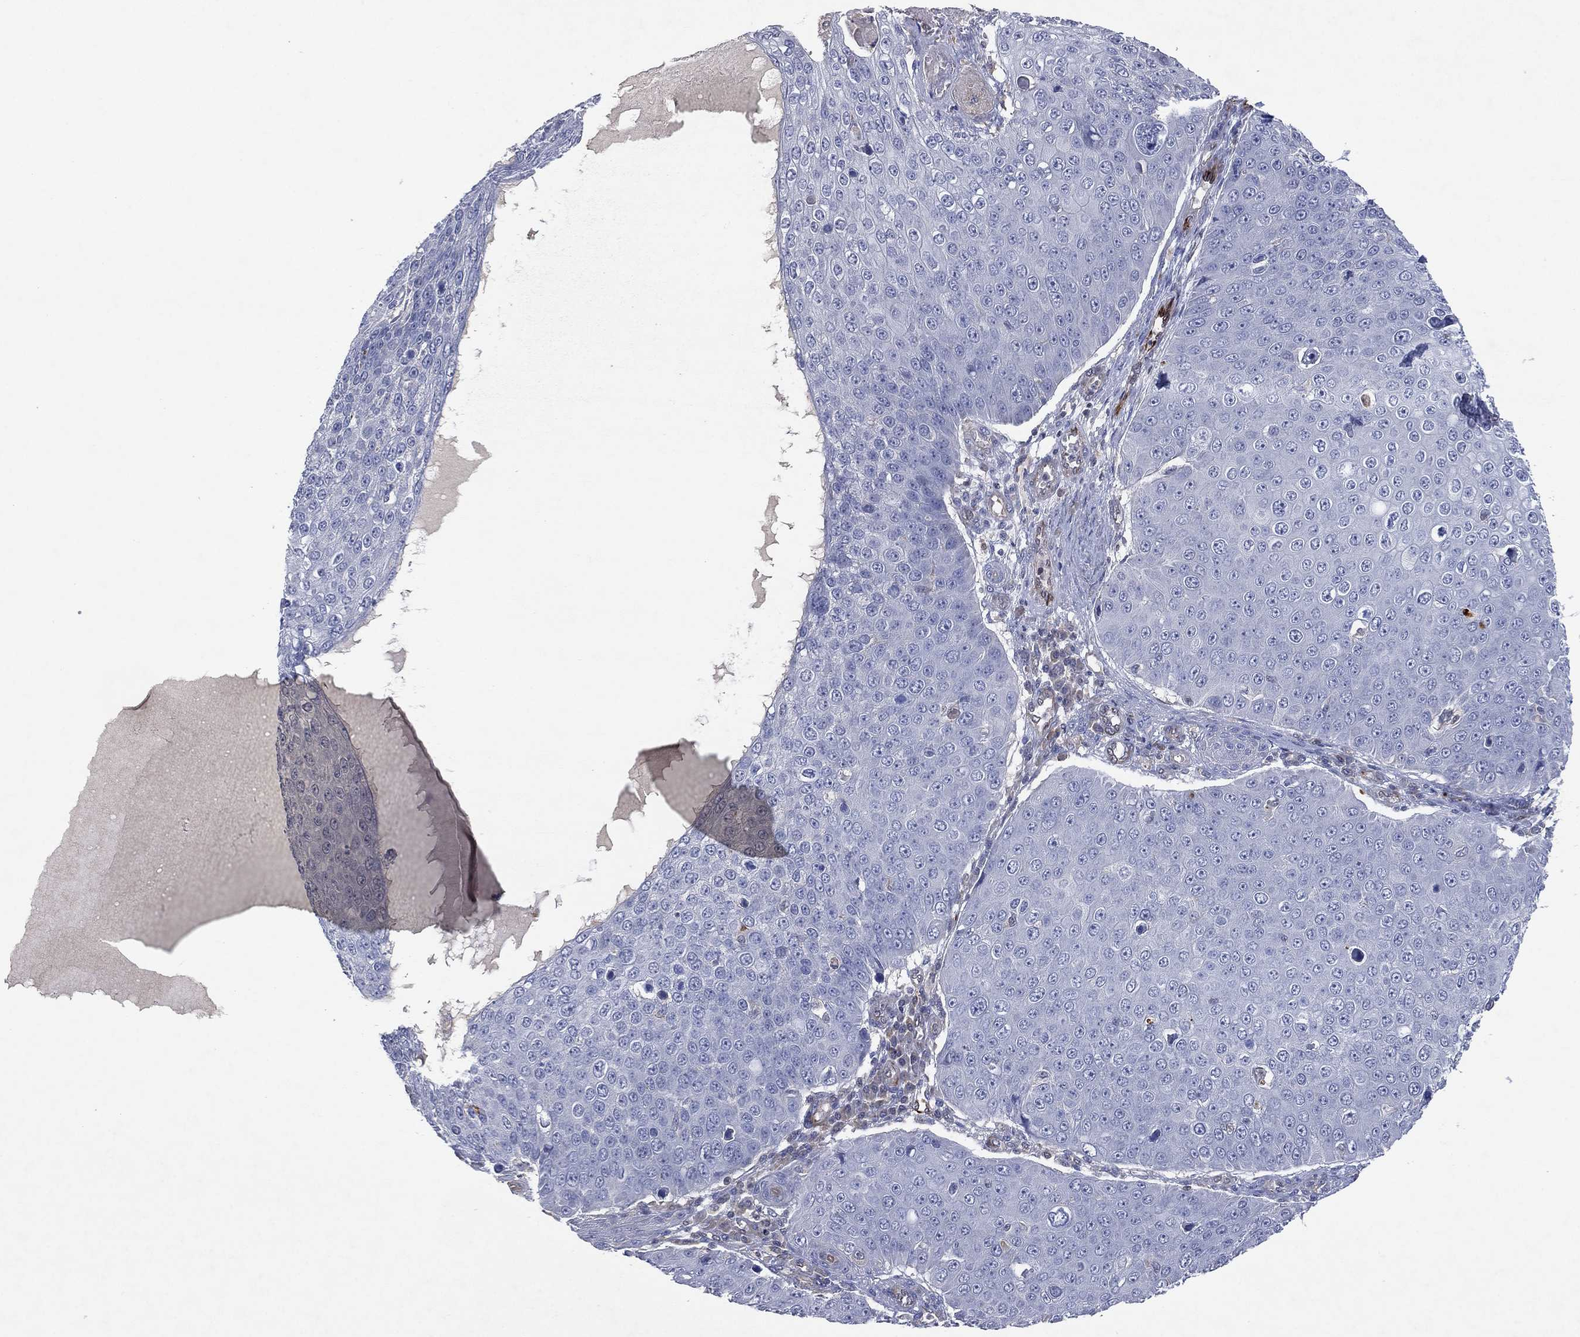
{"staining": {"intensity": "negative", "quantity": "none", "location": "none"}, "tissue": "skin cancer", "cell_type": "Tumor cells", "image_type": "cancer", "snomed": [{"axis": "morphology", "description": "Squamous cell carcinoma, NOS"}, {"axis": "topography", "description": "Skin"}], "caption": "The image reveals no significant positivity in tumor cells of skin cancer. Nuclei are stained in blue.", "gene": "FLI1", "patient": {"sex": "male", "age": 71}}